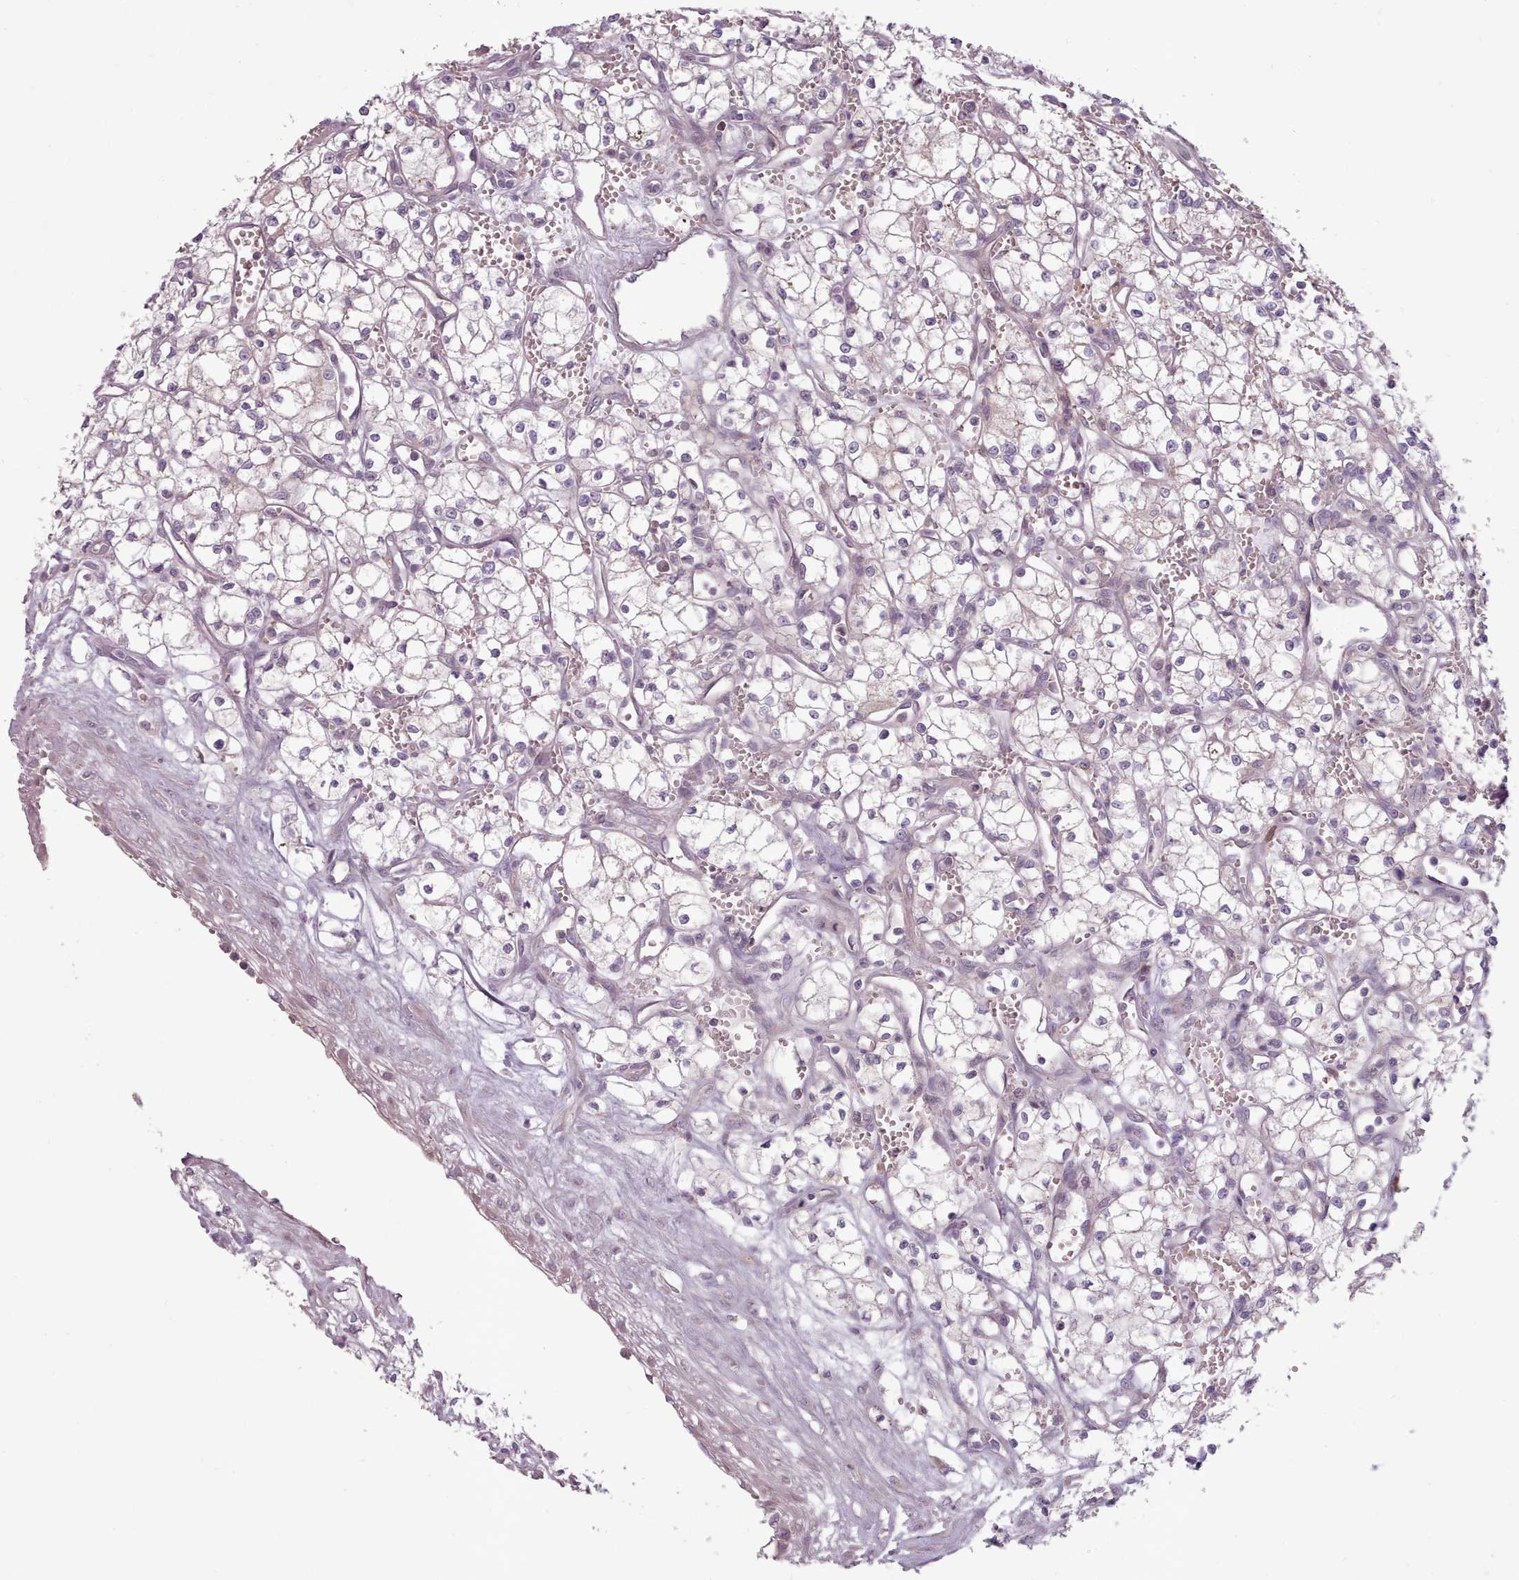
{"staining": {"intensity": "negative", "quantity": "none", "location": "none"}, "tissue": "renal cancer", "cell_type": "Tumor cells", "image_type": "cancer", "snomed": [{"axis": "morphology", "description": "Adenocarcinoma, NOS"}, {"axis": "topography", "description": "Kidney"}], "caption": "IHC photomicrograph of neoplastic tissue: renal adenocarcinoma stained with DAB demonstrates no significant protein staining in tumor cells.", "gene": "LAPTM5", "patient": {"sex": "male", "age": 59}}